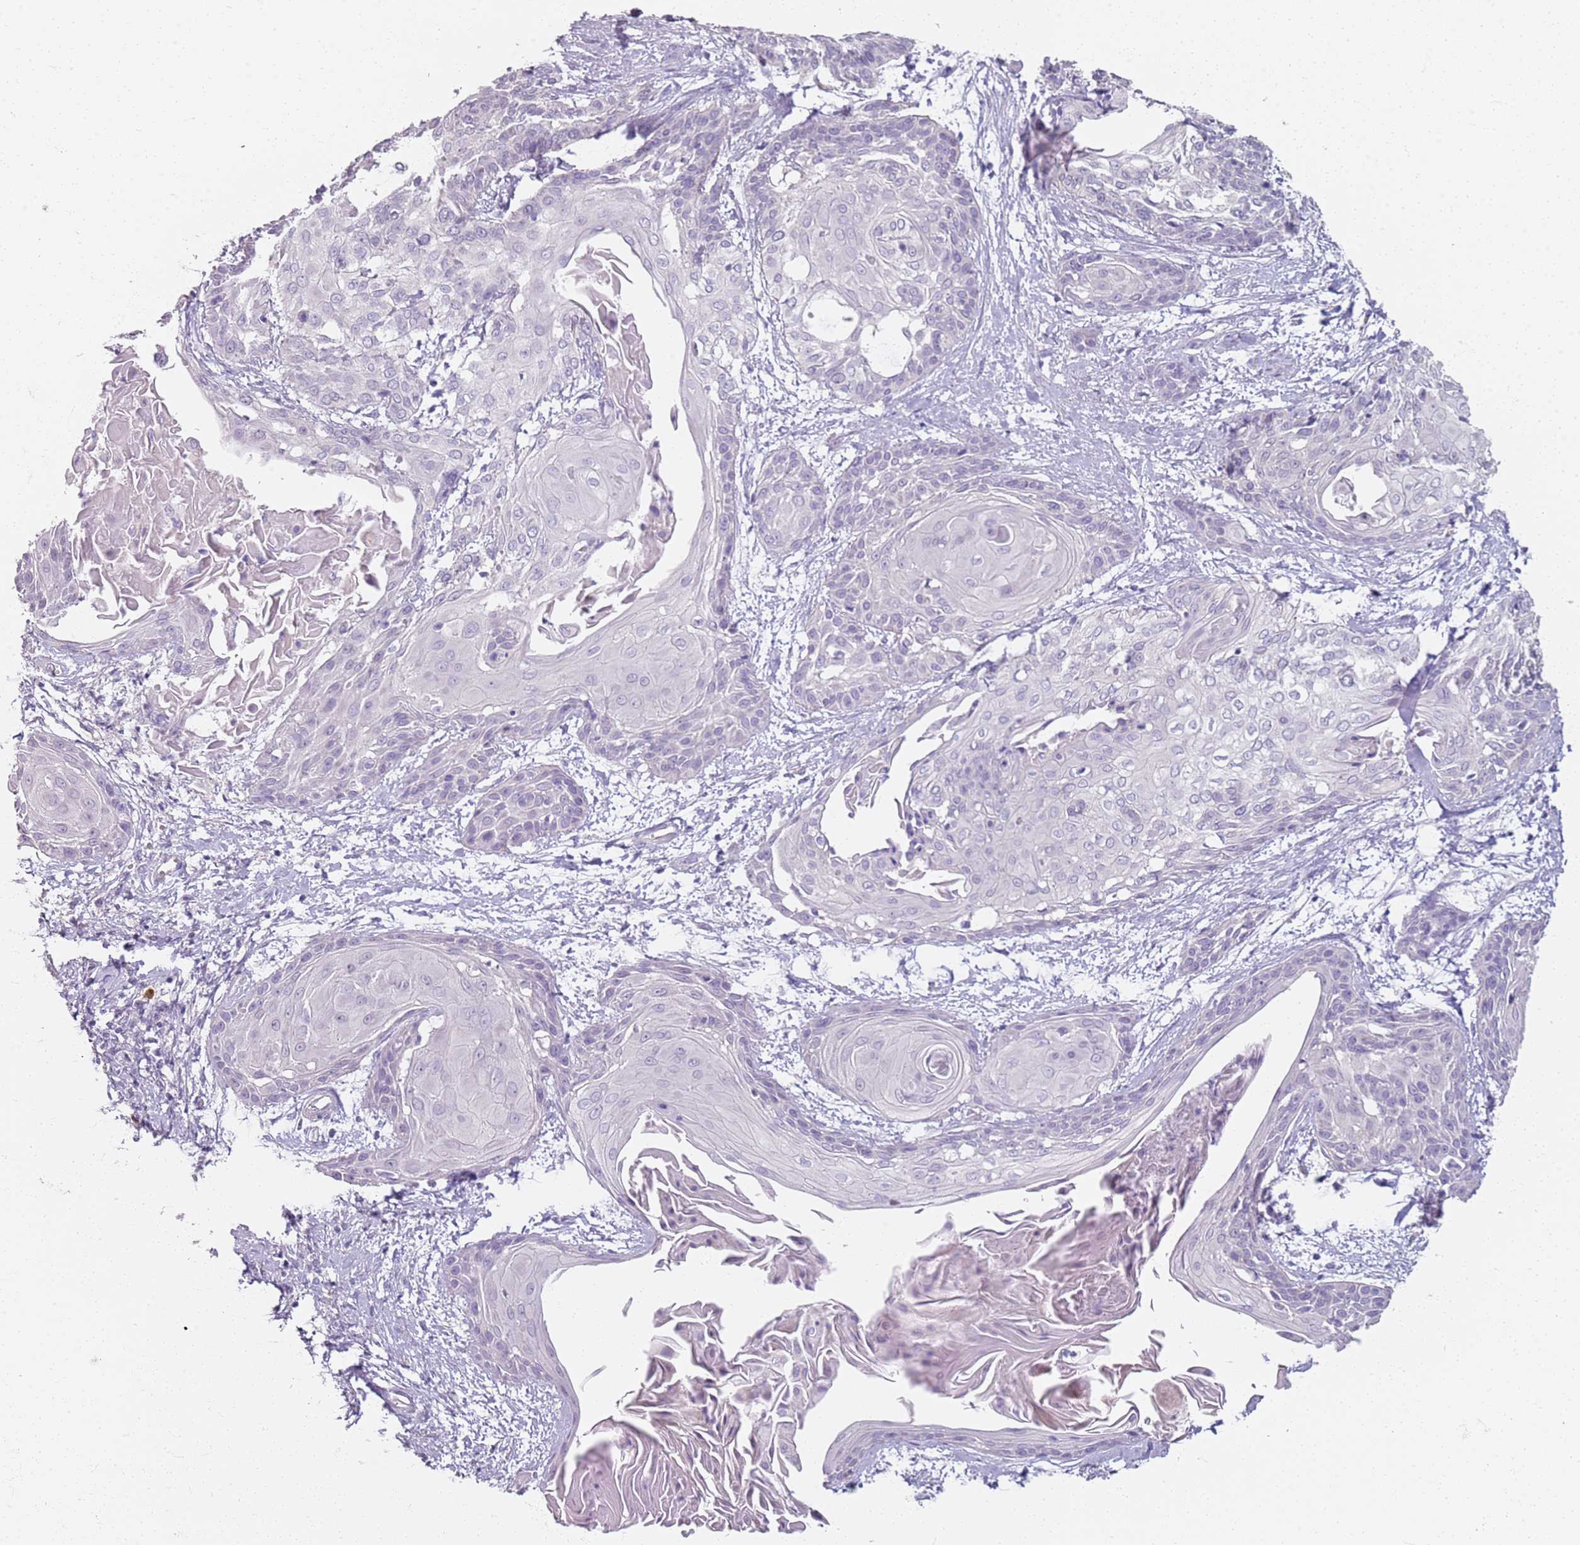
{"staining": {"intensity": "negative", "quantity": "none", "location": "none"}, "tissue": "cervical cancer", "cell_type": "Tumor cells", "image_type": "cancer", "snomed": [{"axis": "morphology", "description": "Squamous cell carcinoma, NOS"}, {"axis": "topography", "description": "Cervix"}], "caption": "Protein analysis of cervical cancer shows no significant expression in tumor cells.", "gene": "CD40LG", "patient": {"sex": "female", "age": 57}}